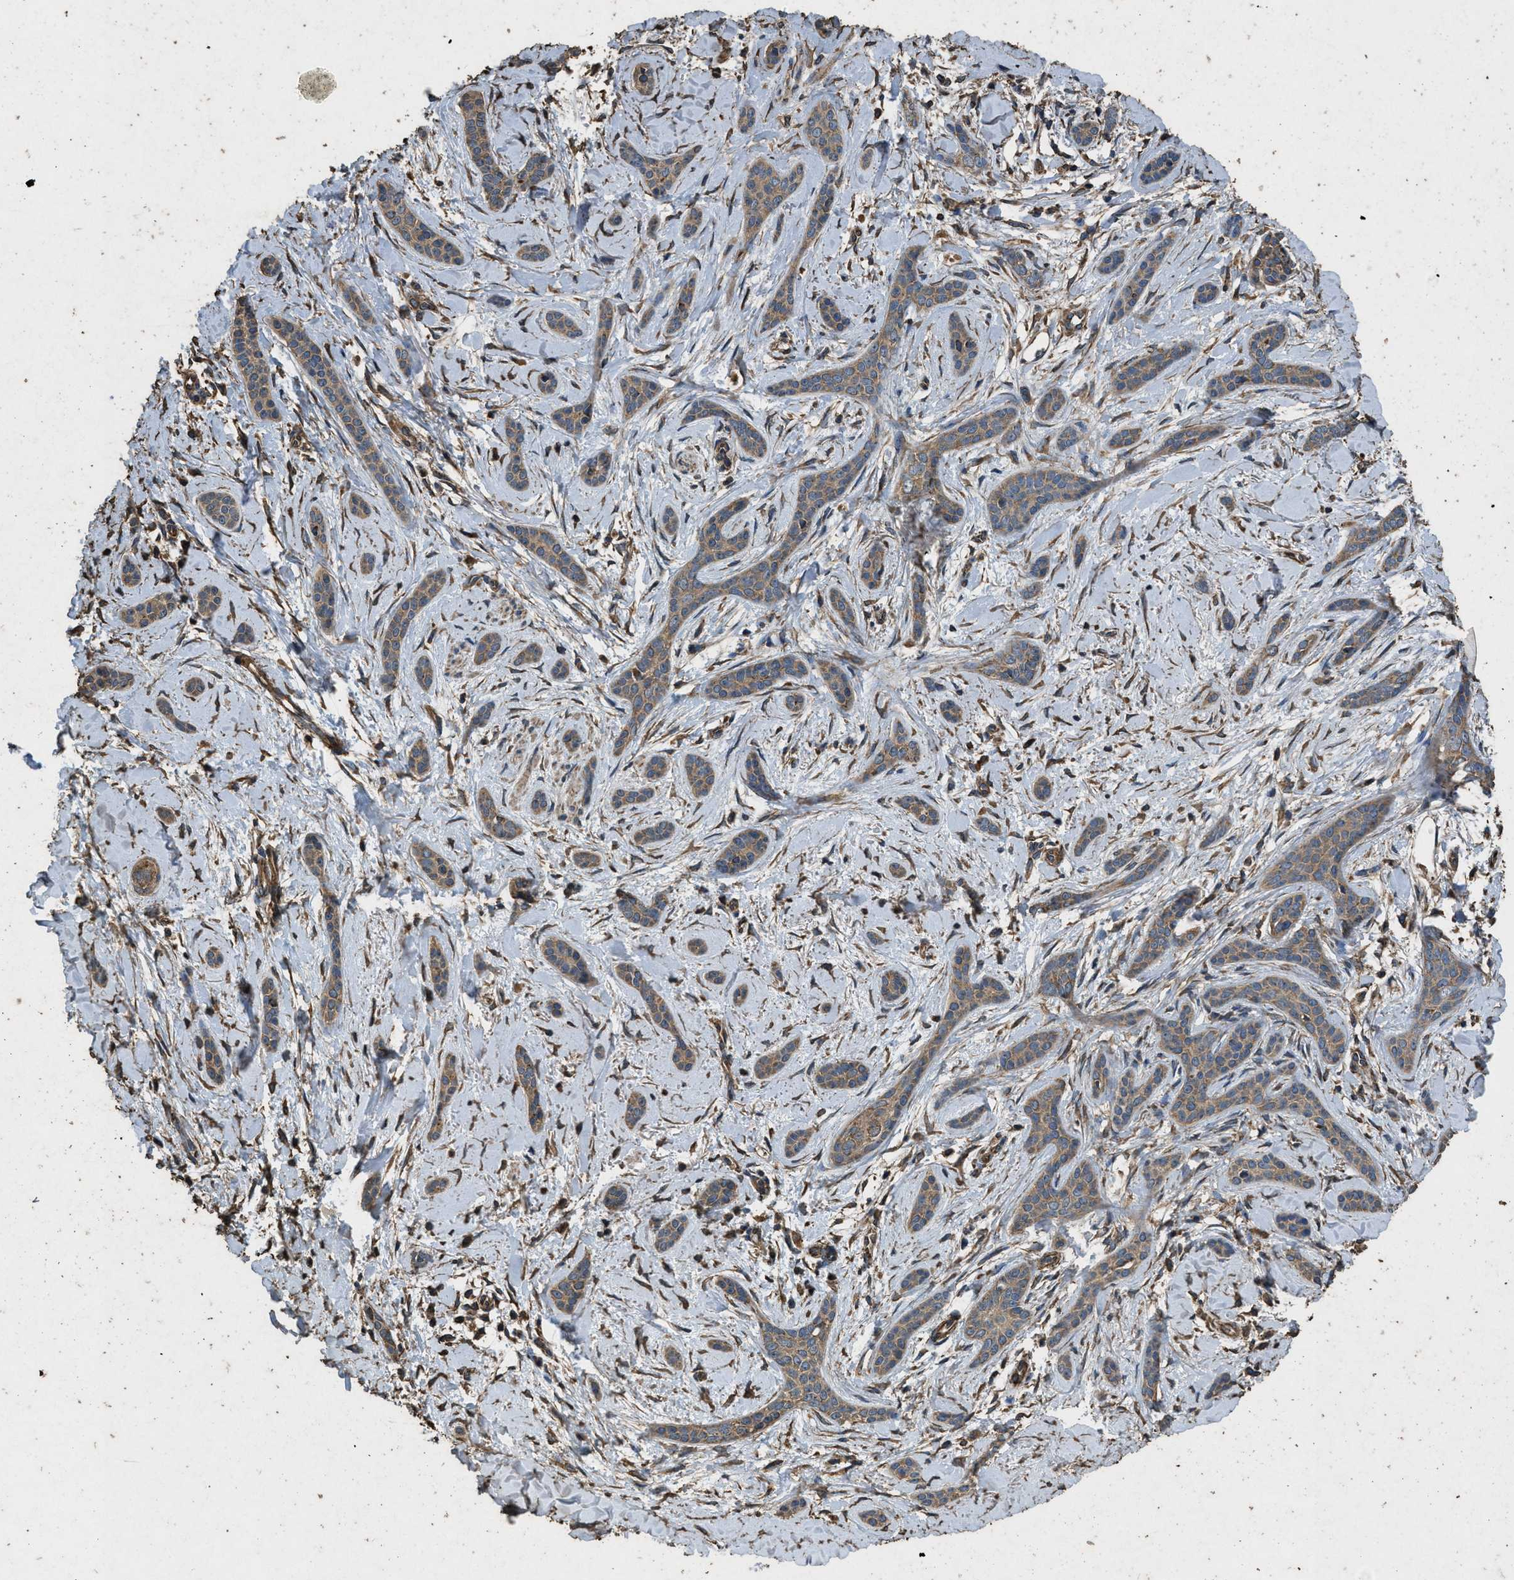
{"staining": {"intensity": "moderate", "quantity": ">75%", "location": "cytoplasmic/membranous"}, "tissue": "skin cancer", "cell_type": "Tumor cells", "image_type": "cancer", "snomed": [{"axis": "morphology", "description": "Basal cell carcinoma"}, {"axis": "morphology", "description": "Adnexal tumor, benign"}, {"axis": "topography", "description": "Skin"}], "caption": "Skin cancer (basal cell carcinoma) stained for a protein shows moderate cytoplasmic/membranous positivity in tumor cells.", "gene": "CYRIA", "patient": {"sex": "female", "age": 42}}